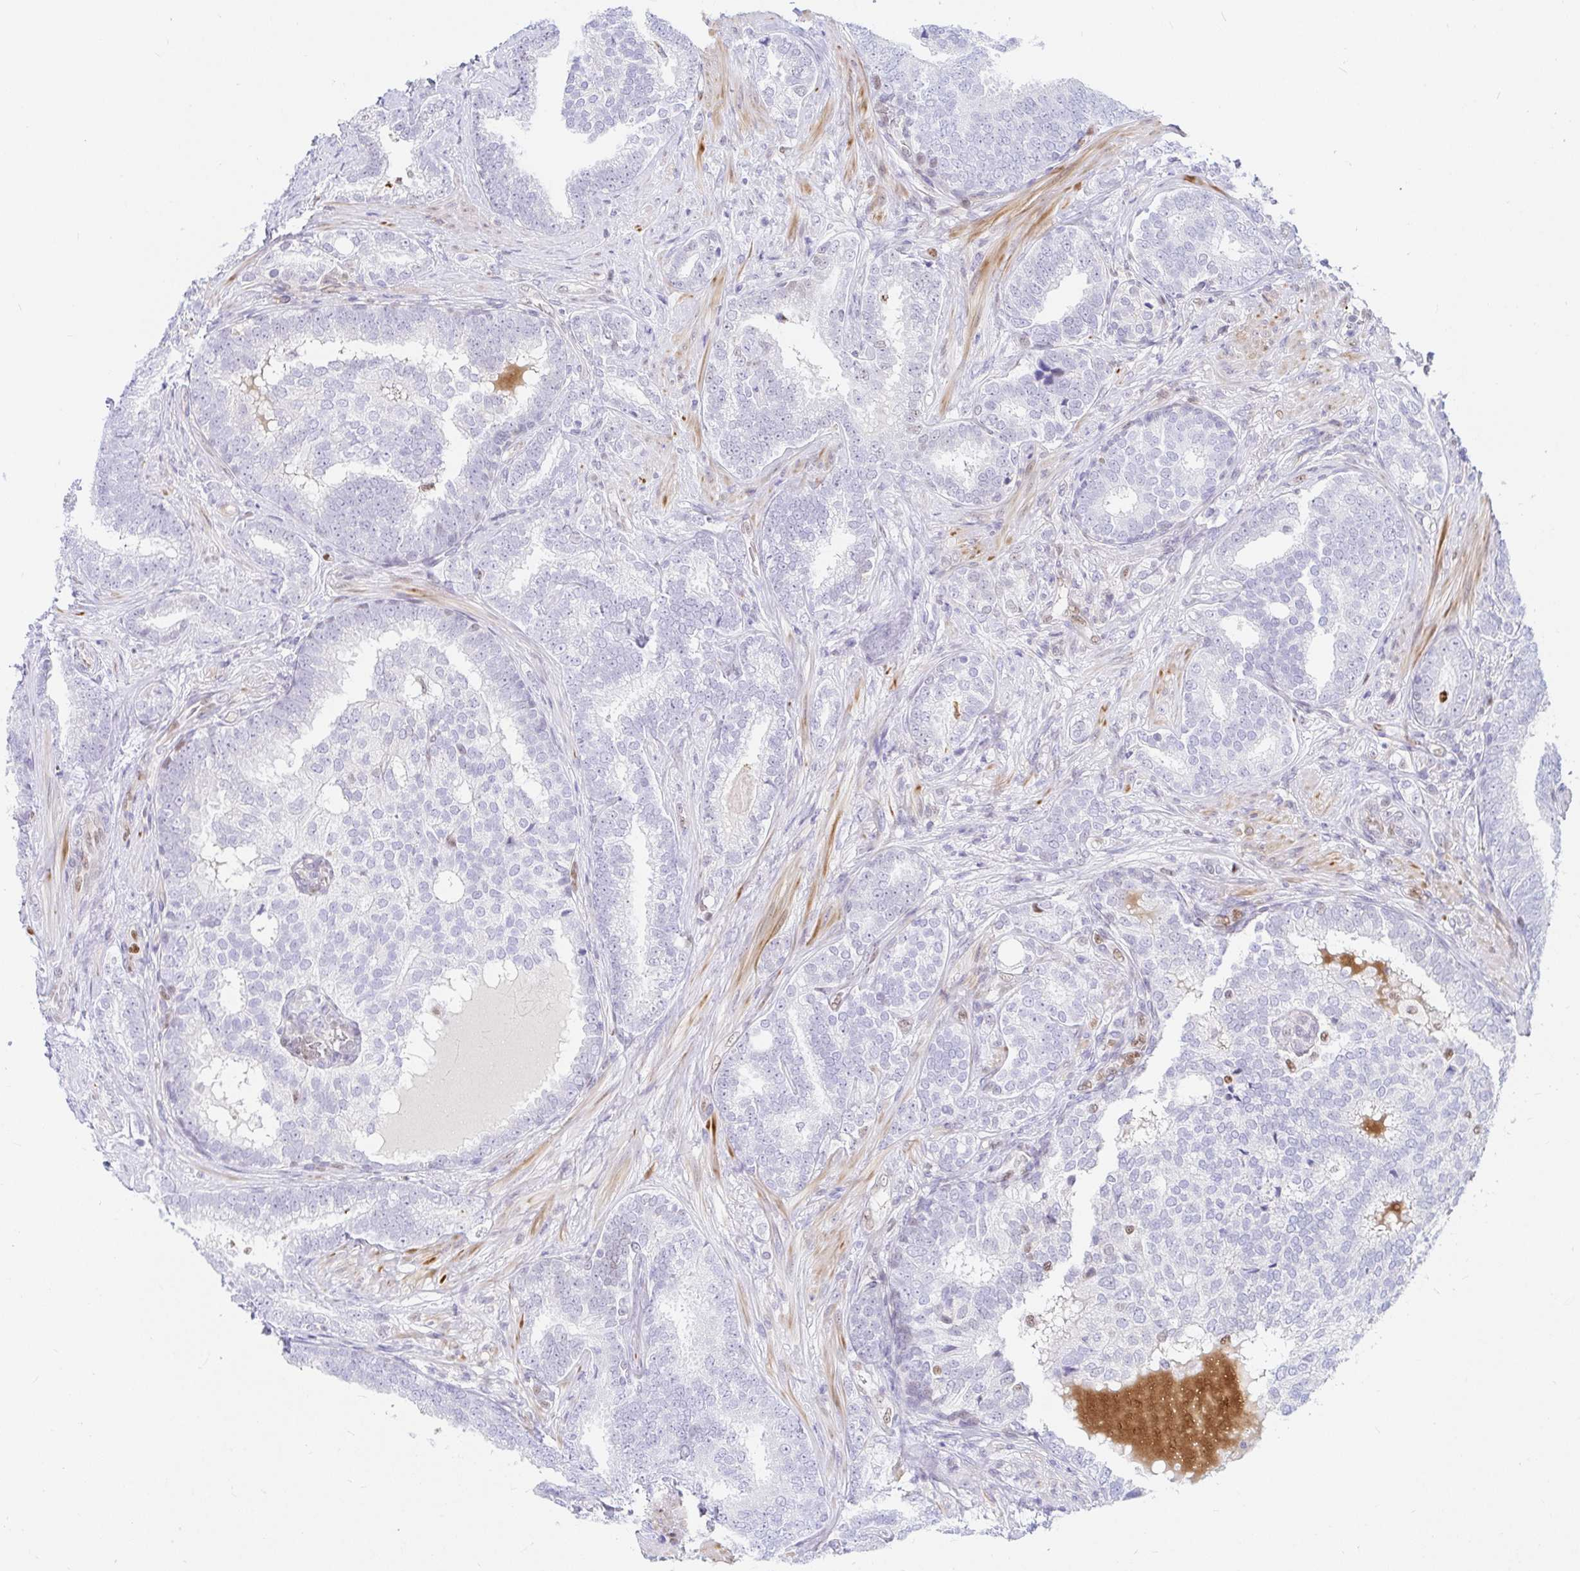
{"staining": {"intensity": "negative", "quantity": "none", "location": "none"}, "tissue": "prostate cancer", "cell_type": "Tumor cells", "image_type": "cancer", "snomed": [{"axis": "morphology", "description": "Adenocarcinoma, High grade"}, {"axis": "topography", "description": "Prostate"}], "caption": "Immunohistochemical staining of high-grade adenocarcinoma (prostate) shows no significant positivity in tumor cells.", "gene": "HINFP", "patient": {"sex": "male", "age": 72}}